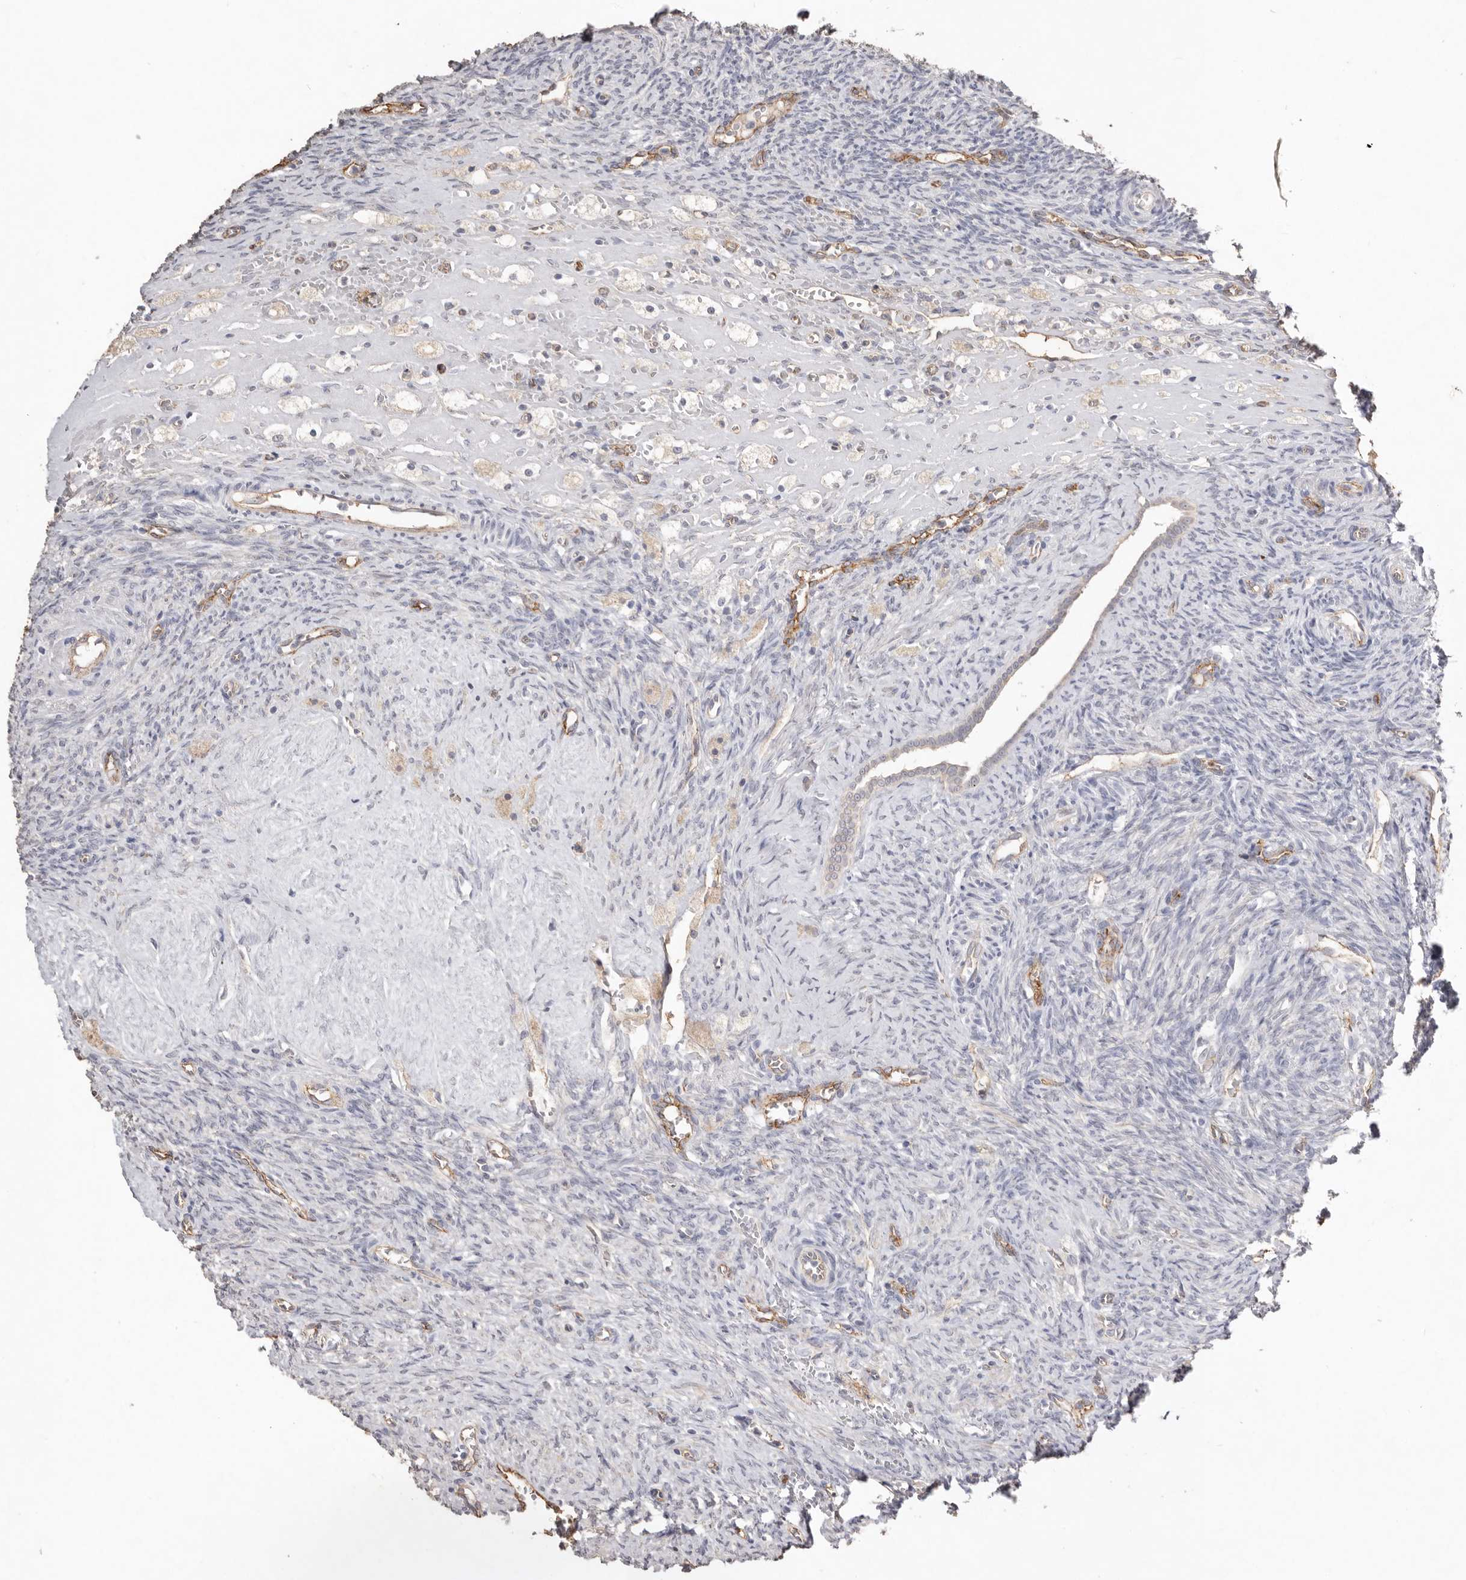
{"staining": {"intensity": "negative", "quantity": "none", "location": "none"}, "tissue": "ovary", "cell_type": "Follicle cells", "image_type": "normal", "snomed": [{"axis": "morphology", "description": "Normal tissue, NOS"}, {"axis": "topography", "description": "Ovary"}], "caption": "A high-resolution photomicrograph shows immunohistochemistry (IHC) staining of unremarkable ovary, which reveals no significant expression in follicle cells.", "gene": "ZYG11B", "patient": {"sex": "female", "age": 41}}